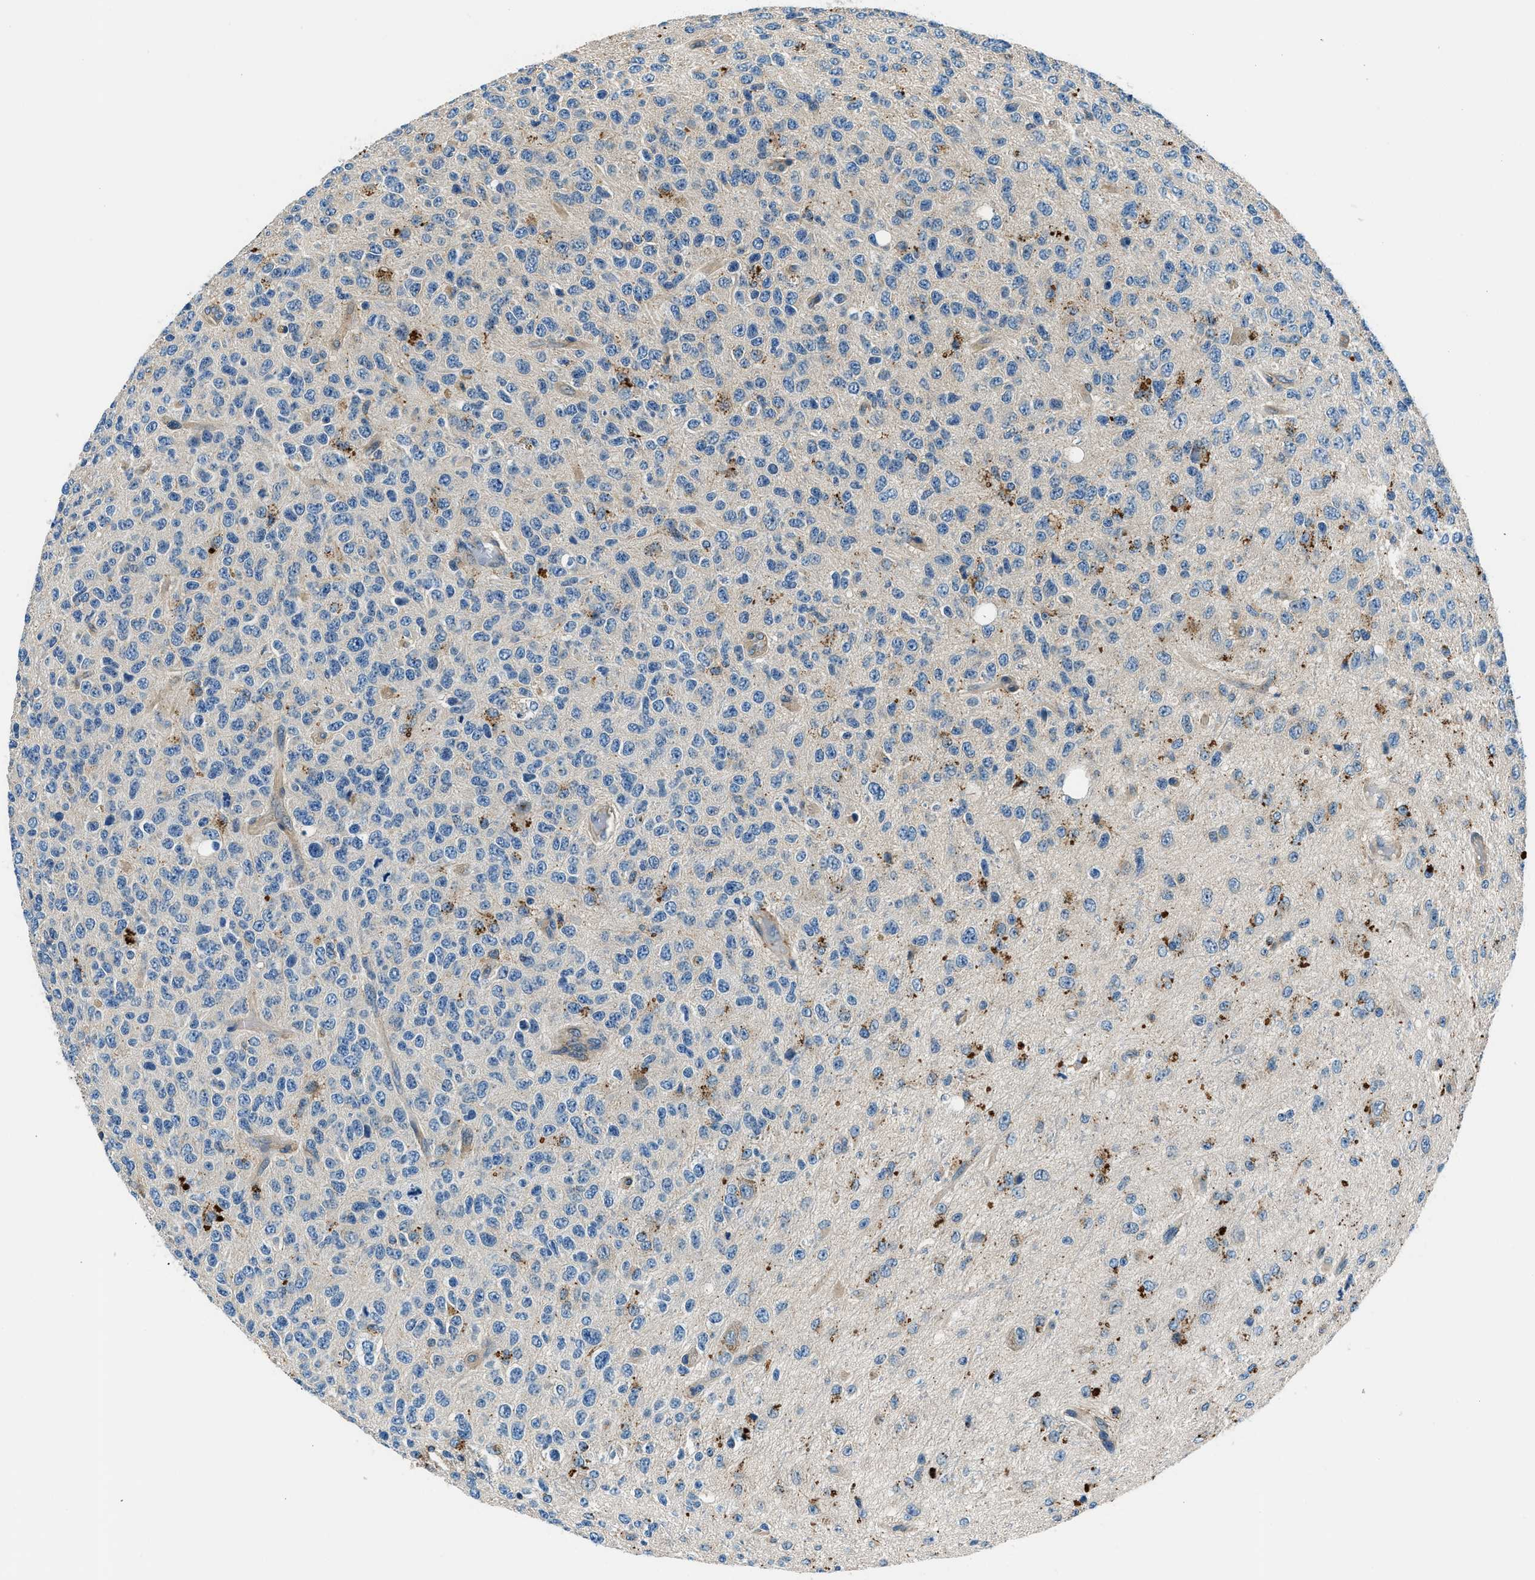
{"staining": {"intensity": "moderate", "quantity": "<25%", "location": "cytoplasmic/membranous"}, "tissue": "glioma", "cell_type": "Tumor cells", "image_type": "cancer", "snomed": [{"axis": "morphology", "description": "Glioma, malignant, High grade"}, {"axis": "topography", "description": "pancreas cauda"}], "caption": "This is an image of IHC staining of glioma, which shows moderate expression in the cytoplasmic/membranous of tumor cells.", "gene": "SLC19A2", "patient": {"sex": "male", "age": 60}}